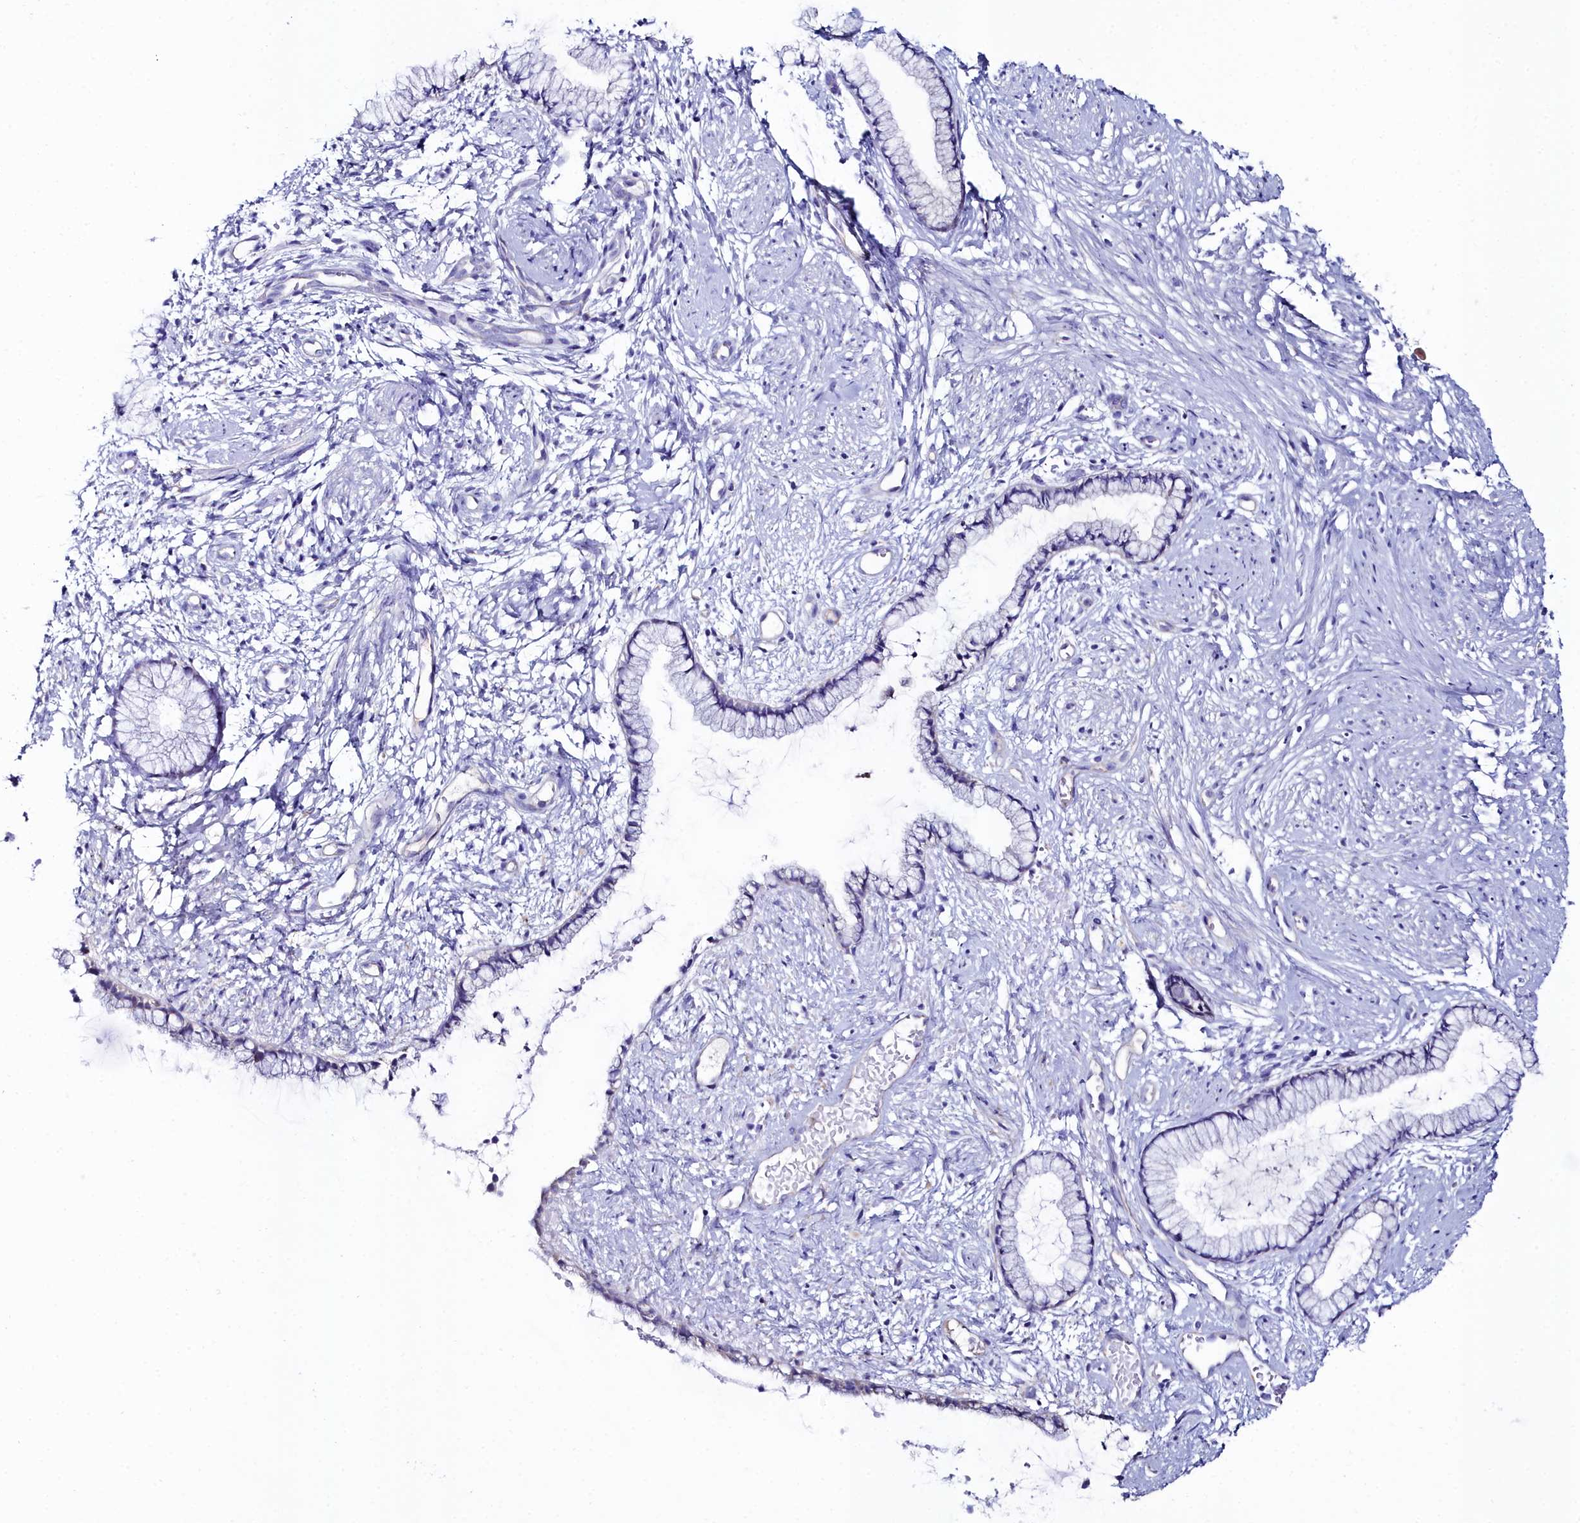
{"staining": {"intensity": "negative", "quantity": "none", "location": "none"}, "tissue": "cervix", "cell_type": "Glandular cells", "image_type": "normal", "snomed": [{"axis": "morphology", "description": "Normal tissue, NOS"}, {"axis": "topography", "description": "Cervix"}], "caption": "An image of human cervix is negative for staining in glandular cells. The staining is performed using DAB brown chromogen with nuclei counter-stained in using hematoxylin.", "gene": "SLC49A3", "patient": {"sex": "female", "age": 57}}